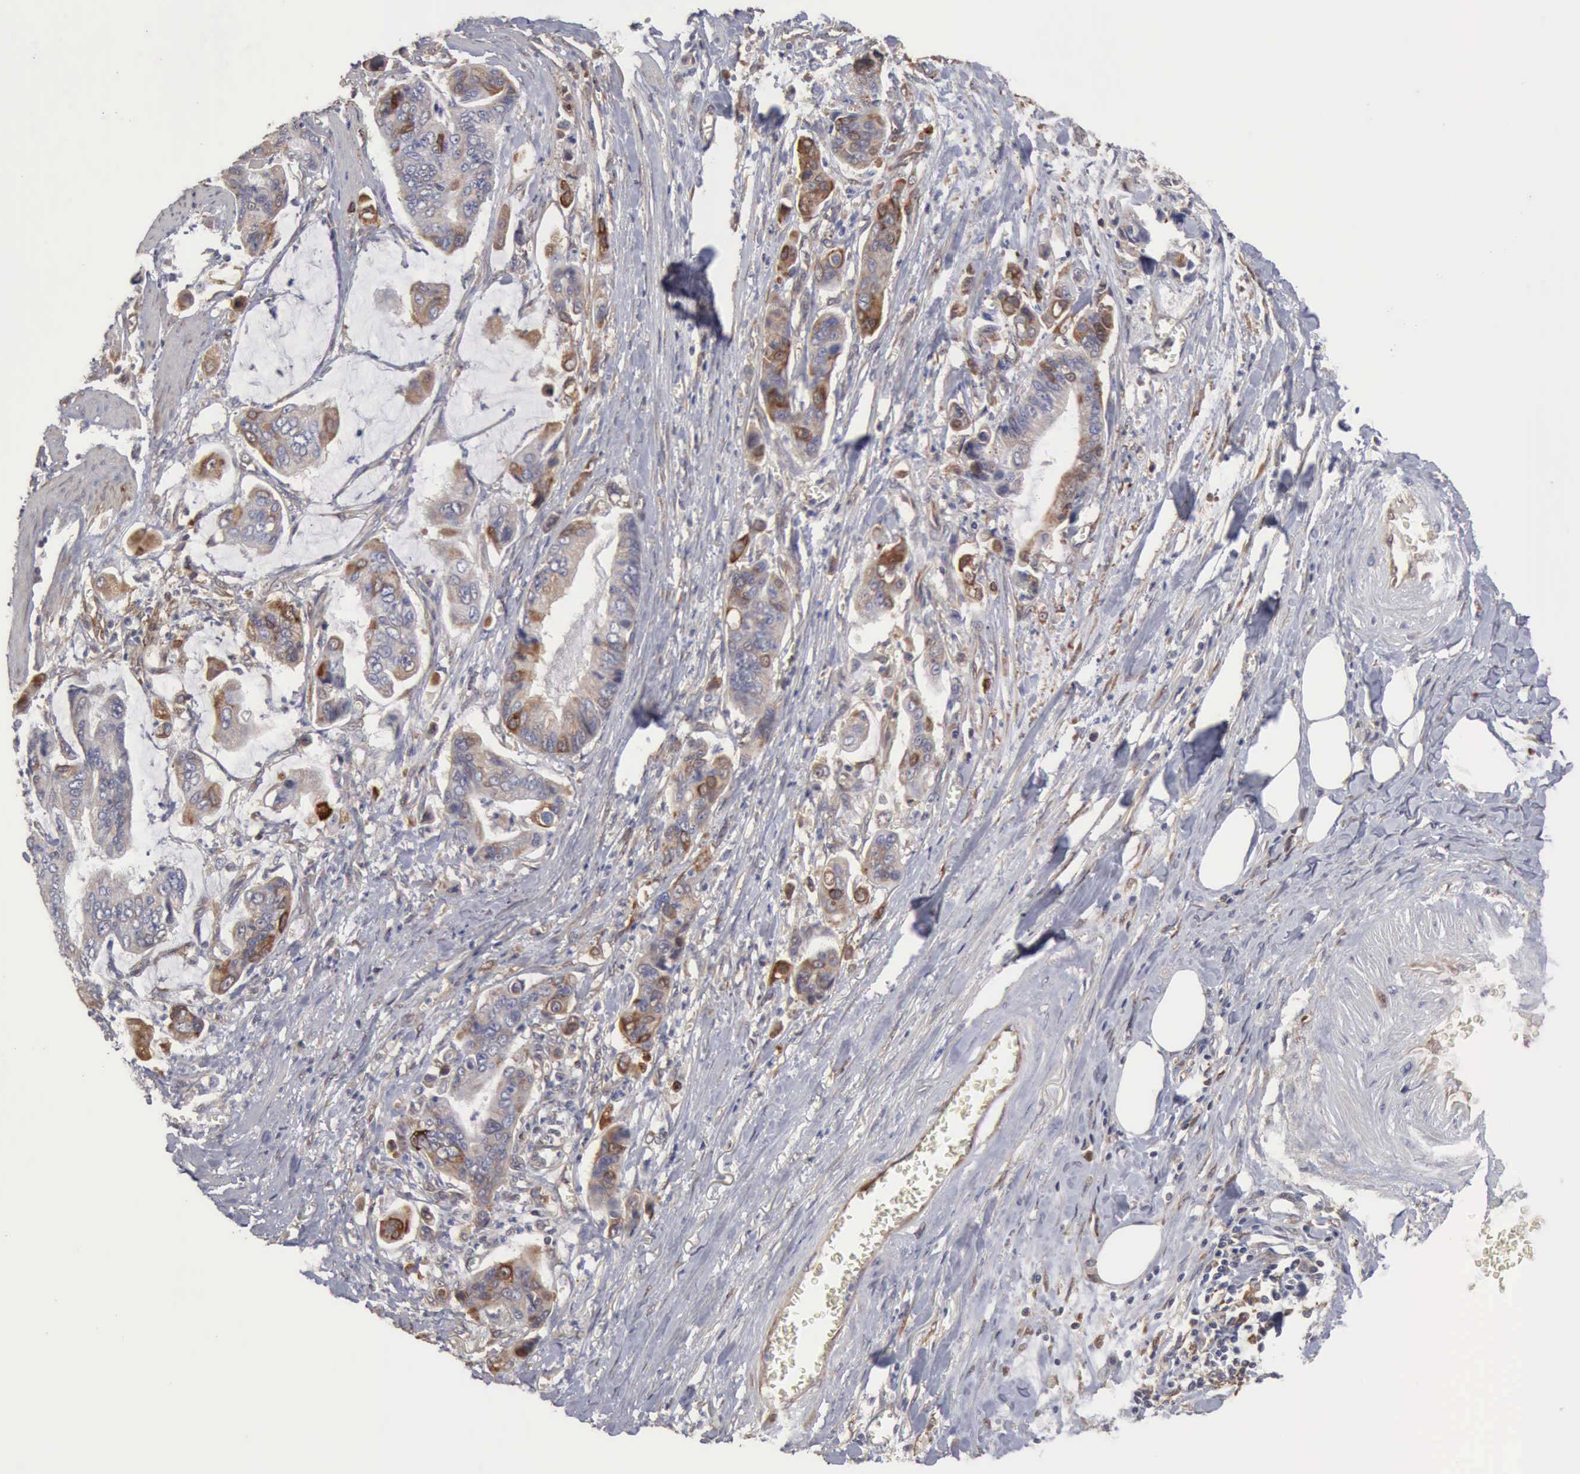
{"staining": {"intensity": "moderate", "quantity": "25%-75%", "location": "cytoplasmic/membranous"}, "tissue": "stomach cancer", "cell_type": "Tumor cells", "image_type": "cancer", "snomed": [{"axis": "morphology", "description": "Adenocarcinoma, NOS"}, {"axis": "topography", "description": "Stomach, upper"}], "caption": "A high-resolution histopathology image shows immunohistochemistry staining of stomach cancer (adenocarcinoma), which demonstrates moderate cytoplasmic/membranous expression in about 25%-75% of tumor cells.", "gene": "APOL2", "patient": {"sex": "male", "age": 80}}